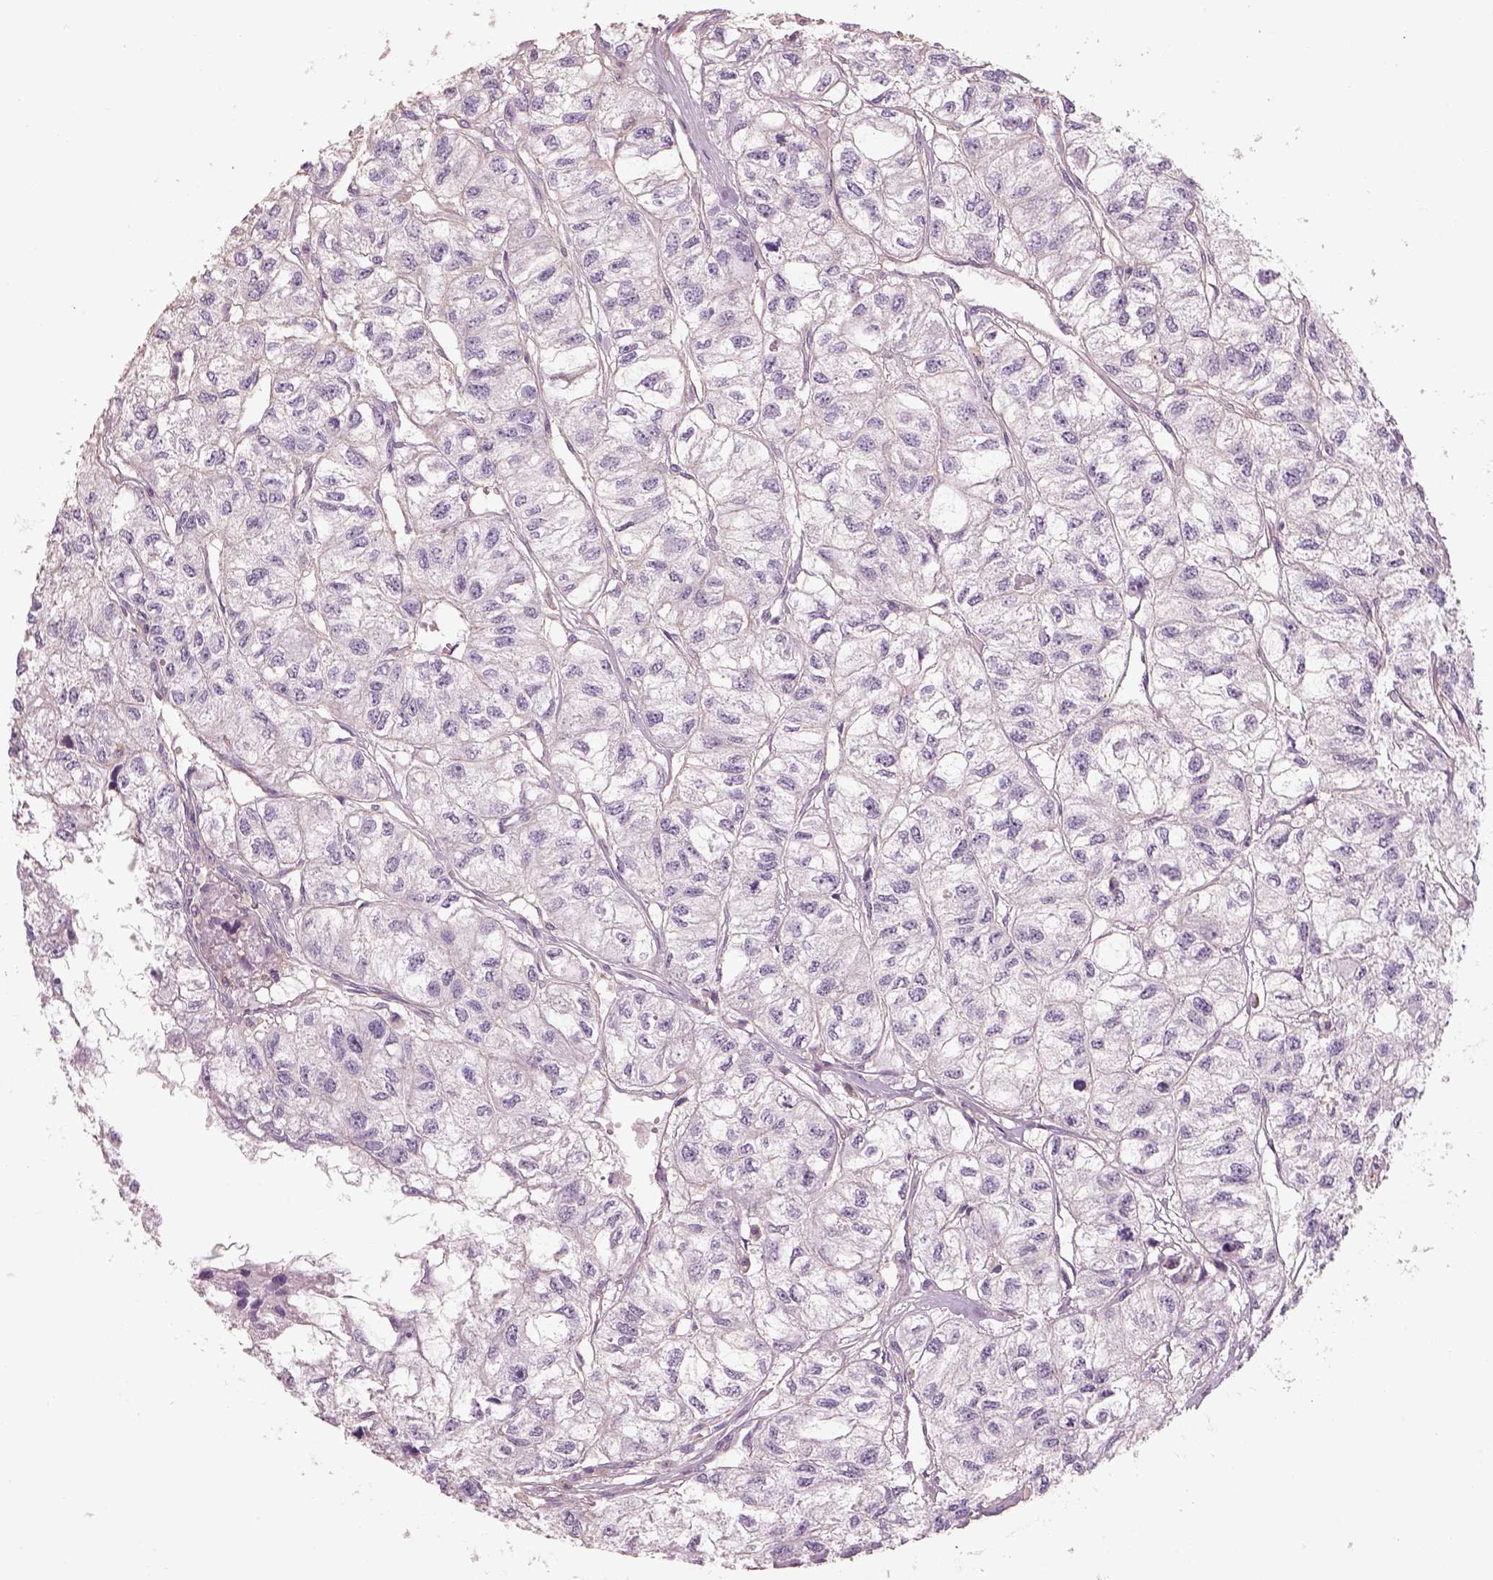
{"staining": {"intensity": "negative", "quantity": "none", "location": "none"}, "tissue": "renal cancer", "cell_type": "Tumor cells", "image_type": "cancer", "snomed": [{"axis": "morphology", "description": "Adenocarcinoma, NOS"}, {"axis": "topography", "description": "Kidney"}], "caption": "Immunohistochemical staining of human renal cancer displays no significant staining in tumor cells.", "gene": "OTUD6A", "patient": {"sex": "male", "age": 56}}